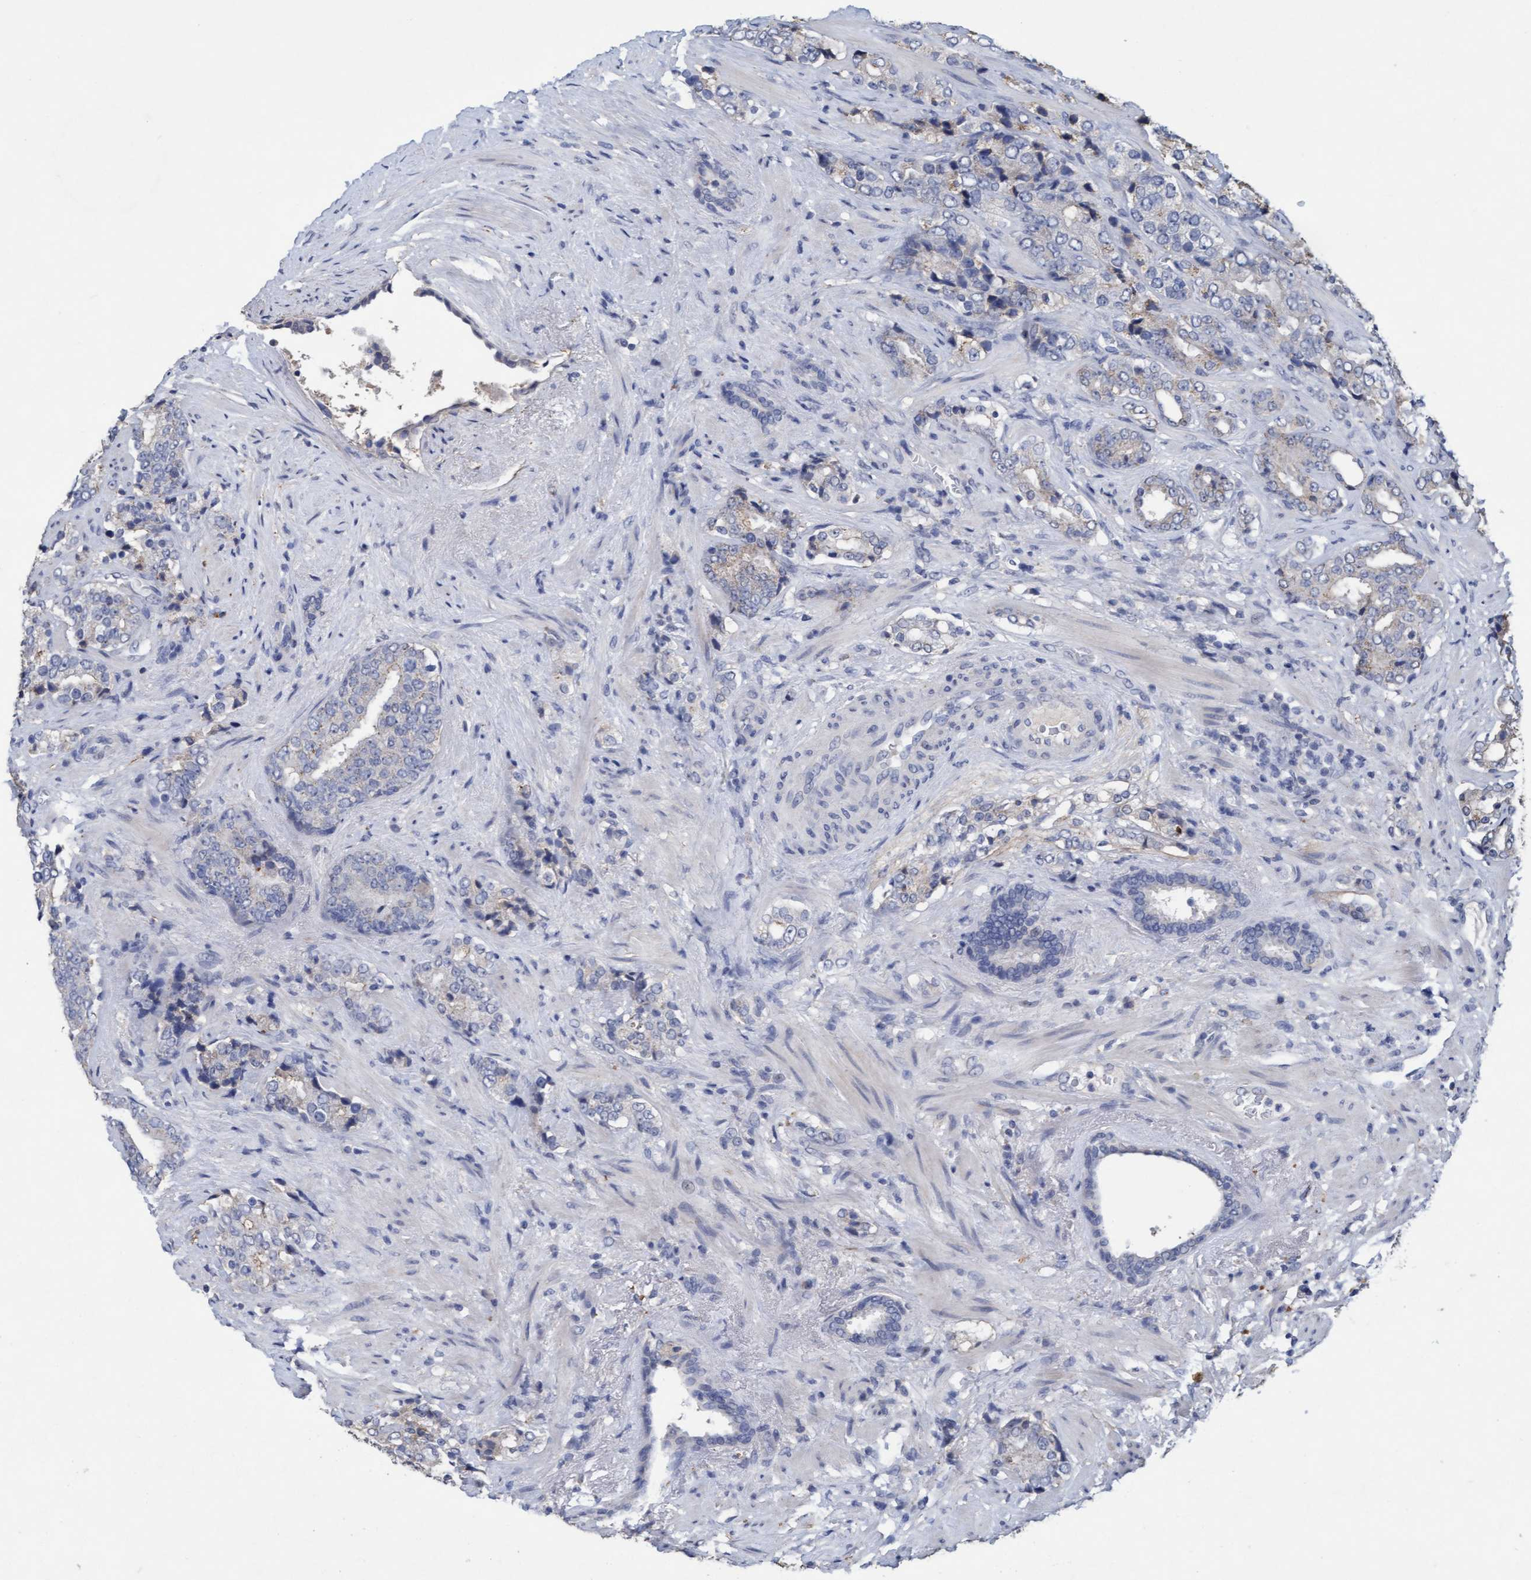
{"staining": {"intensity": "weak", "quantity": "<25%", "location": "cytoplasmic/membranous"}, "tissue": "prostate cancer", "cell_type": "Tumor cells", "image_type": "cancer", "snomed": [{"axis": "morphology", "description": "Adenocarcinoma, High grade"}, {"axis": "topography", "description": "Prostate"}], "caption": "The histopathology image exhibits no staining of tumor cells in adenocarcinoma (high-grade) (prostate).", "gene": "VSIG8", "patient": {"sex": "male", "age": 71}}